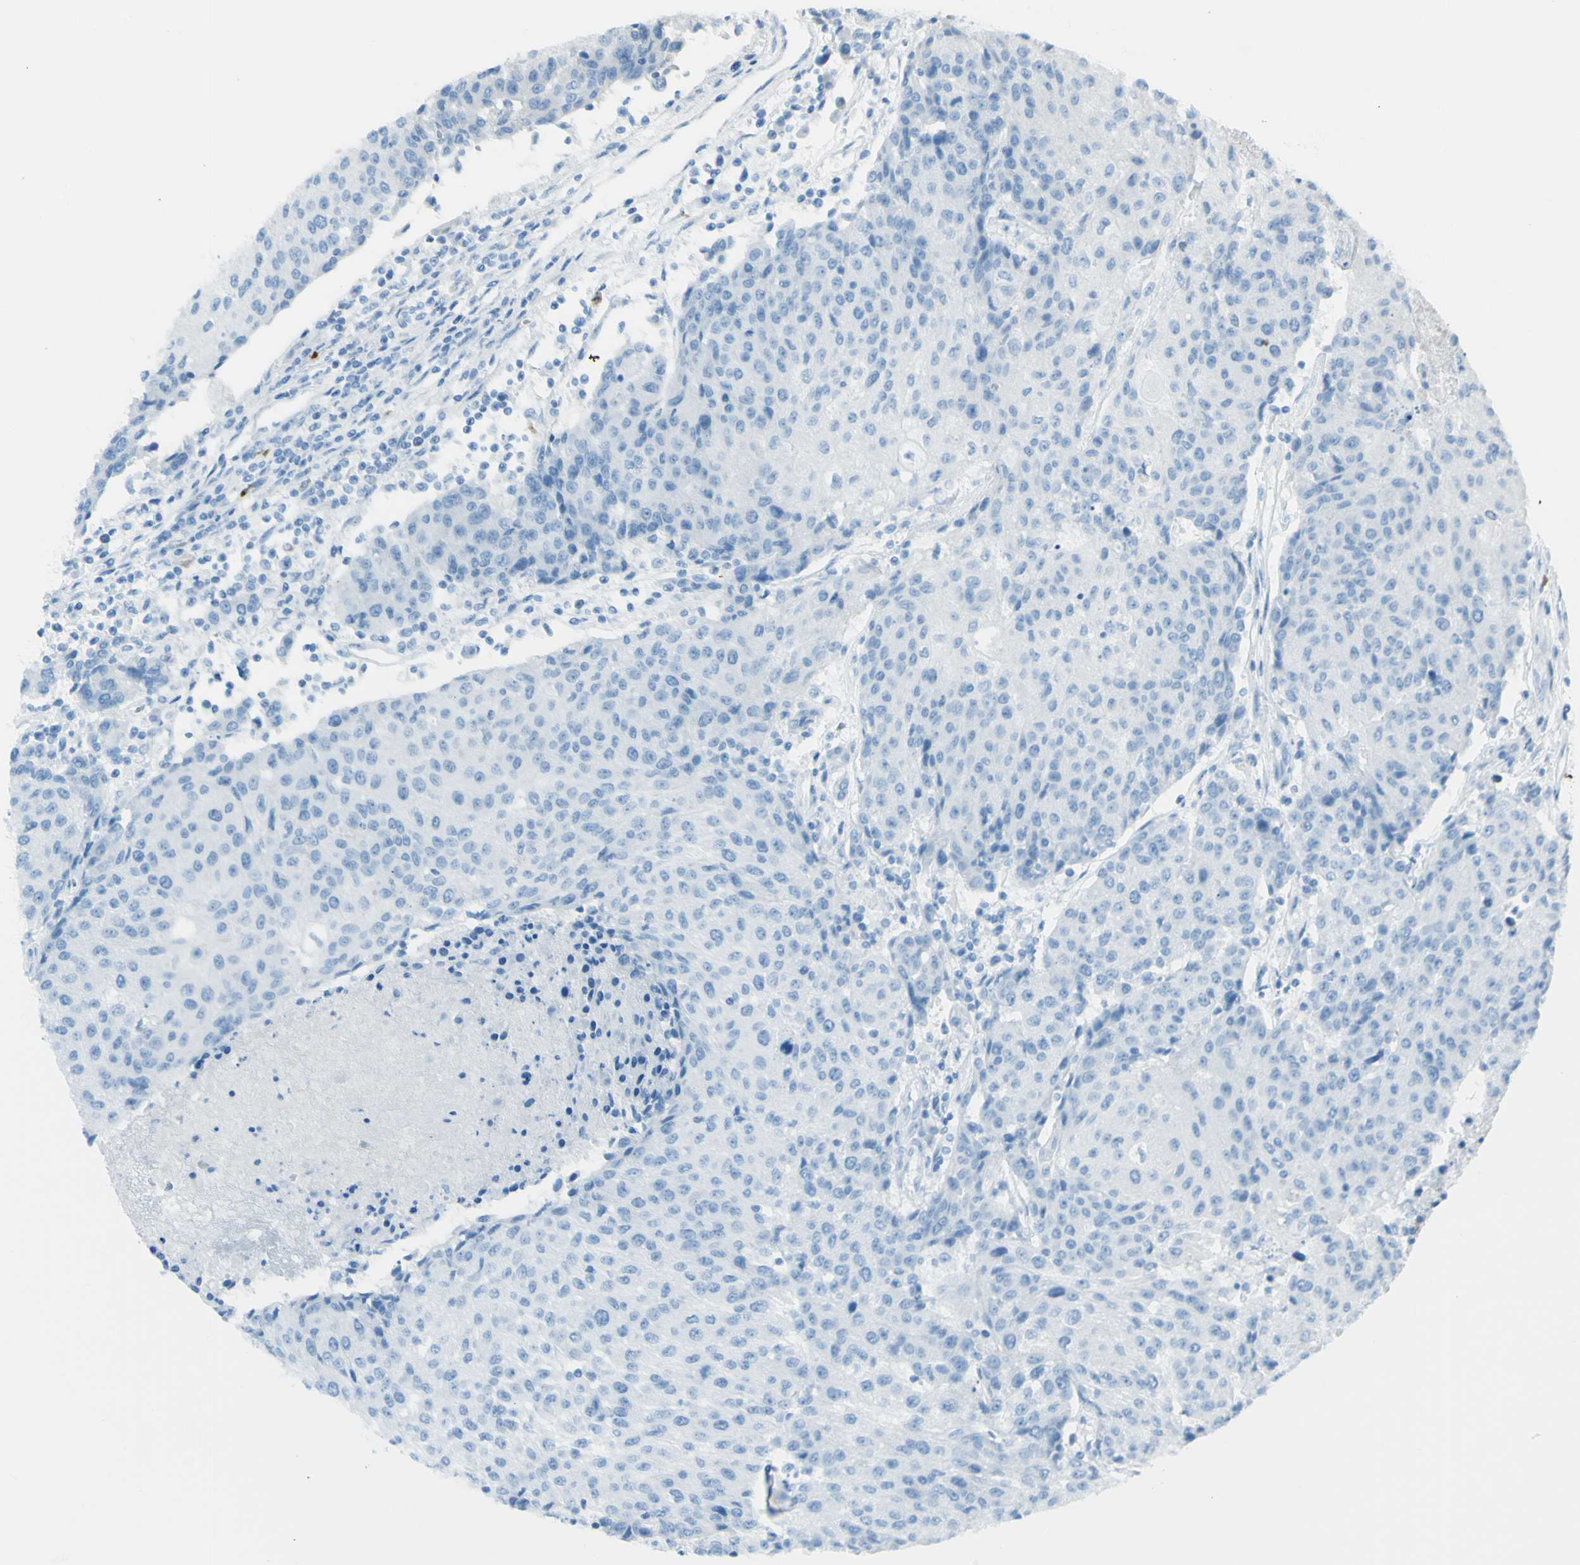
{"staining": {"intensity": "negative", "quantity": "none", "location": "none"}, "tissue": "urothelial cancer", "cell_type": "Tumor cells", "image_type": "cancer", "snomed": [{"axis": "morphology", "description": "Urothelial carcinoma, High grade"}, {"axis": "topography", "description": "Urinary bladder"}], "caption": "Human urothelial cancer stained for a protein using immunohistochemistry (IHC) shows no expression in tumor cells.", "gene": "TFPI2", "patient": {"sex": "female", "age": 85}}